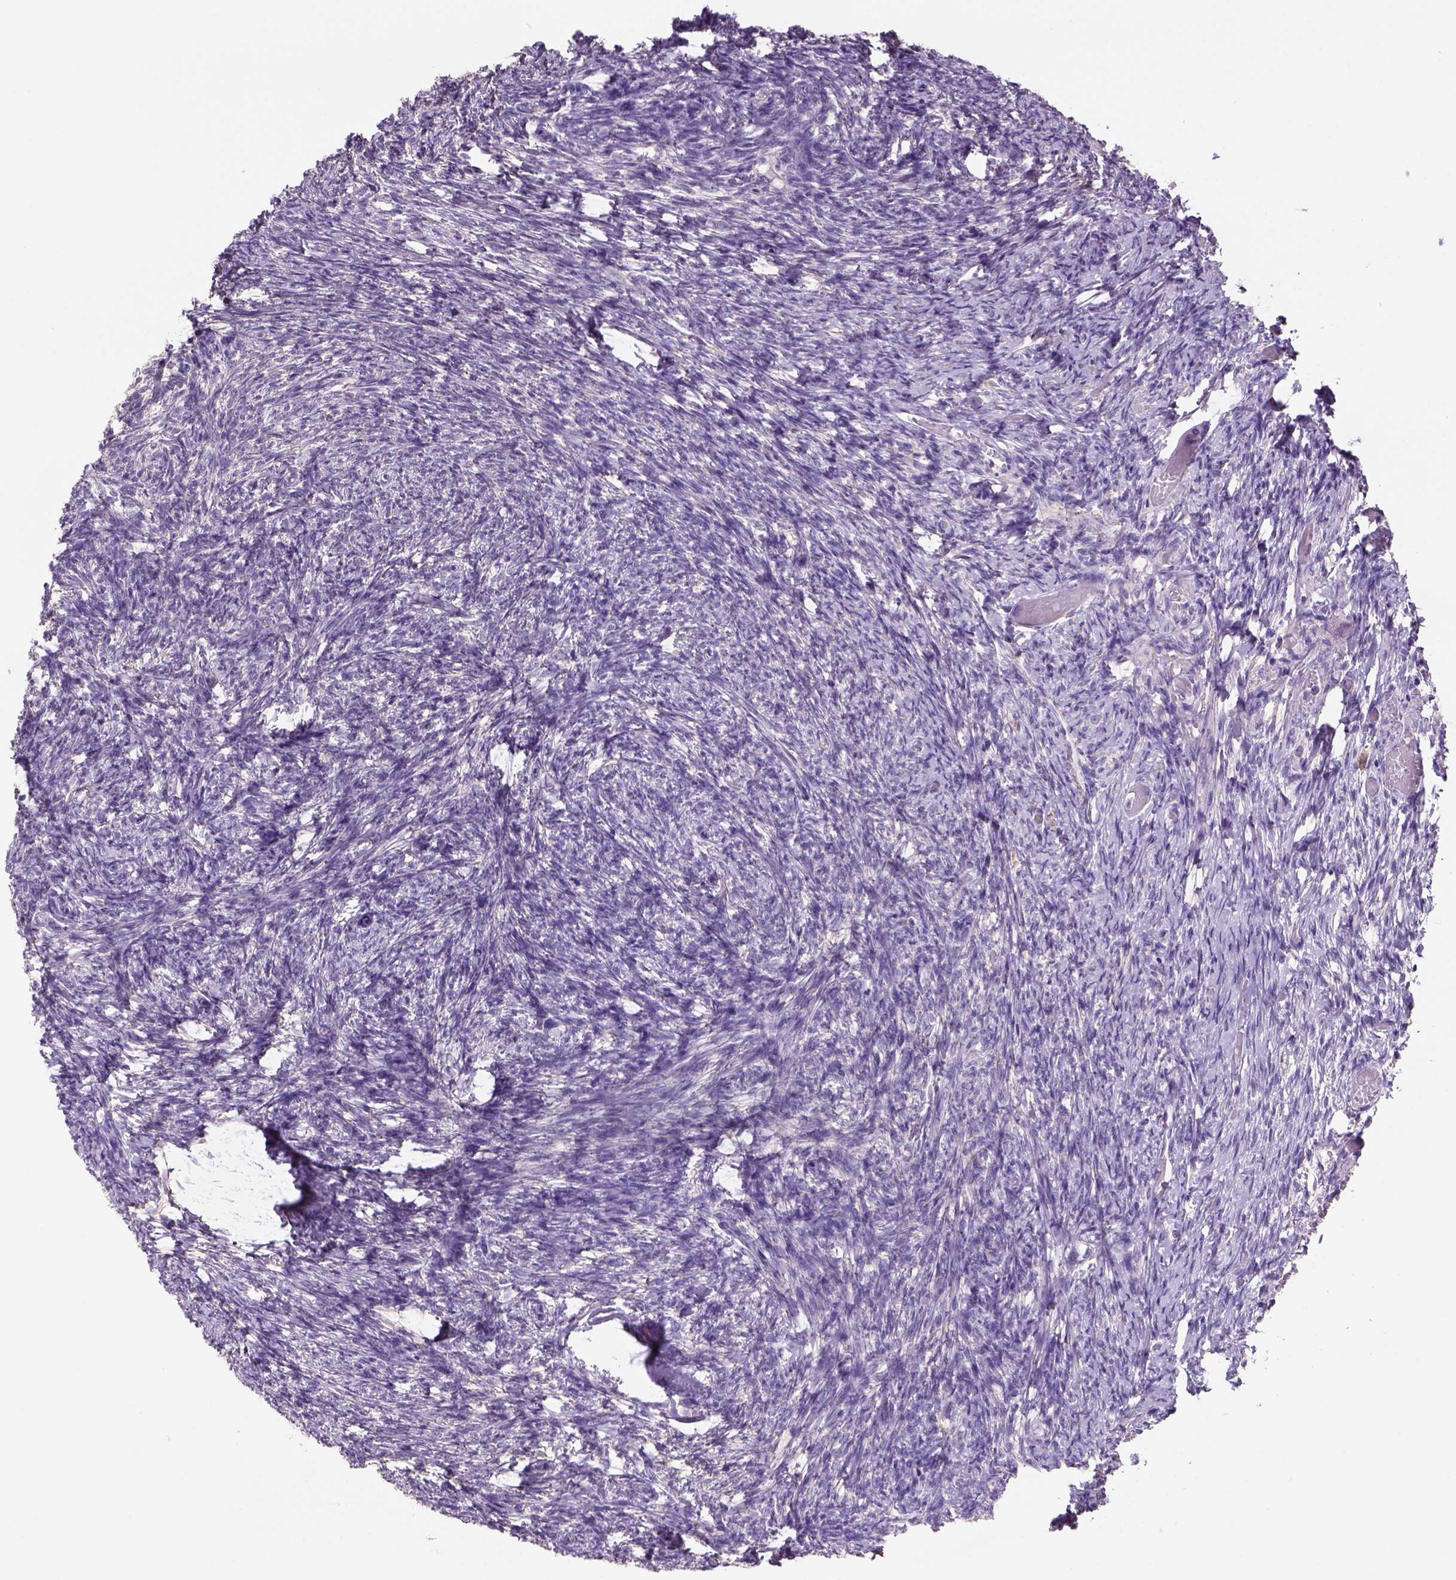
{"staining": {"intensity": "negative", "quantity": "none", "location": "none"}, "tissue": "ovary", "cell_type": "Ovarian stroma cells", "image_type": "normal", "snomed": [{"axis": "morphology", "description": "Normal tissue, NOS"}, {"axis": "topography", "description": "Ovary"}], "caption": "This is a image of IHC staining of benign ovary, which shows no expression in ovarian stroma cells.", "gene": "NAALAD2", "patient": {"sex": "female", "age": 72}}